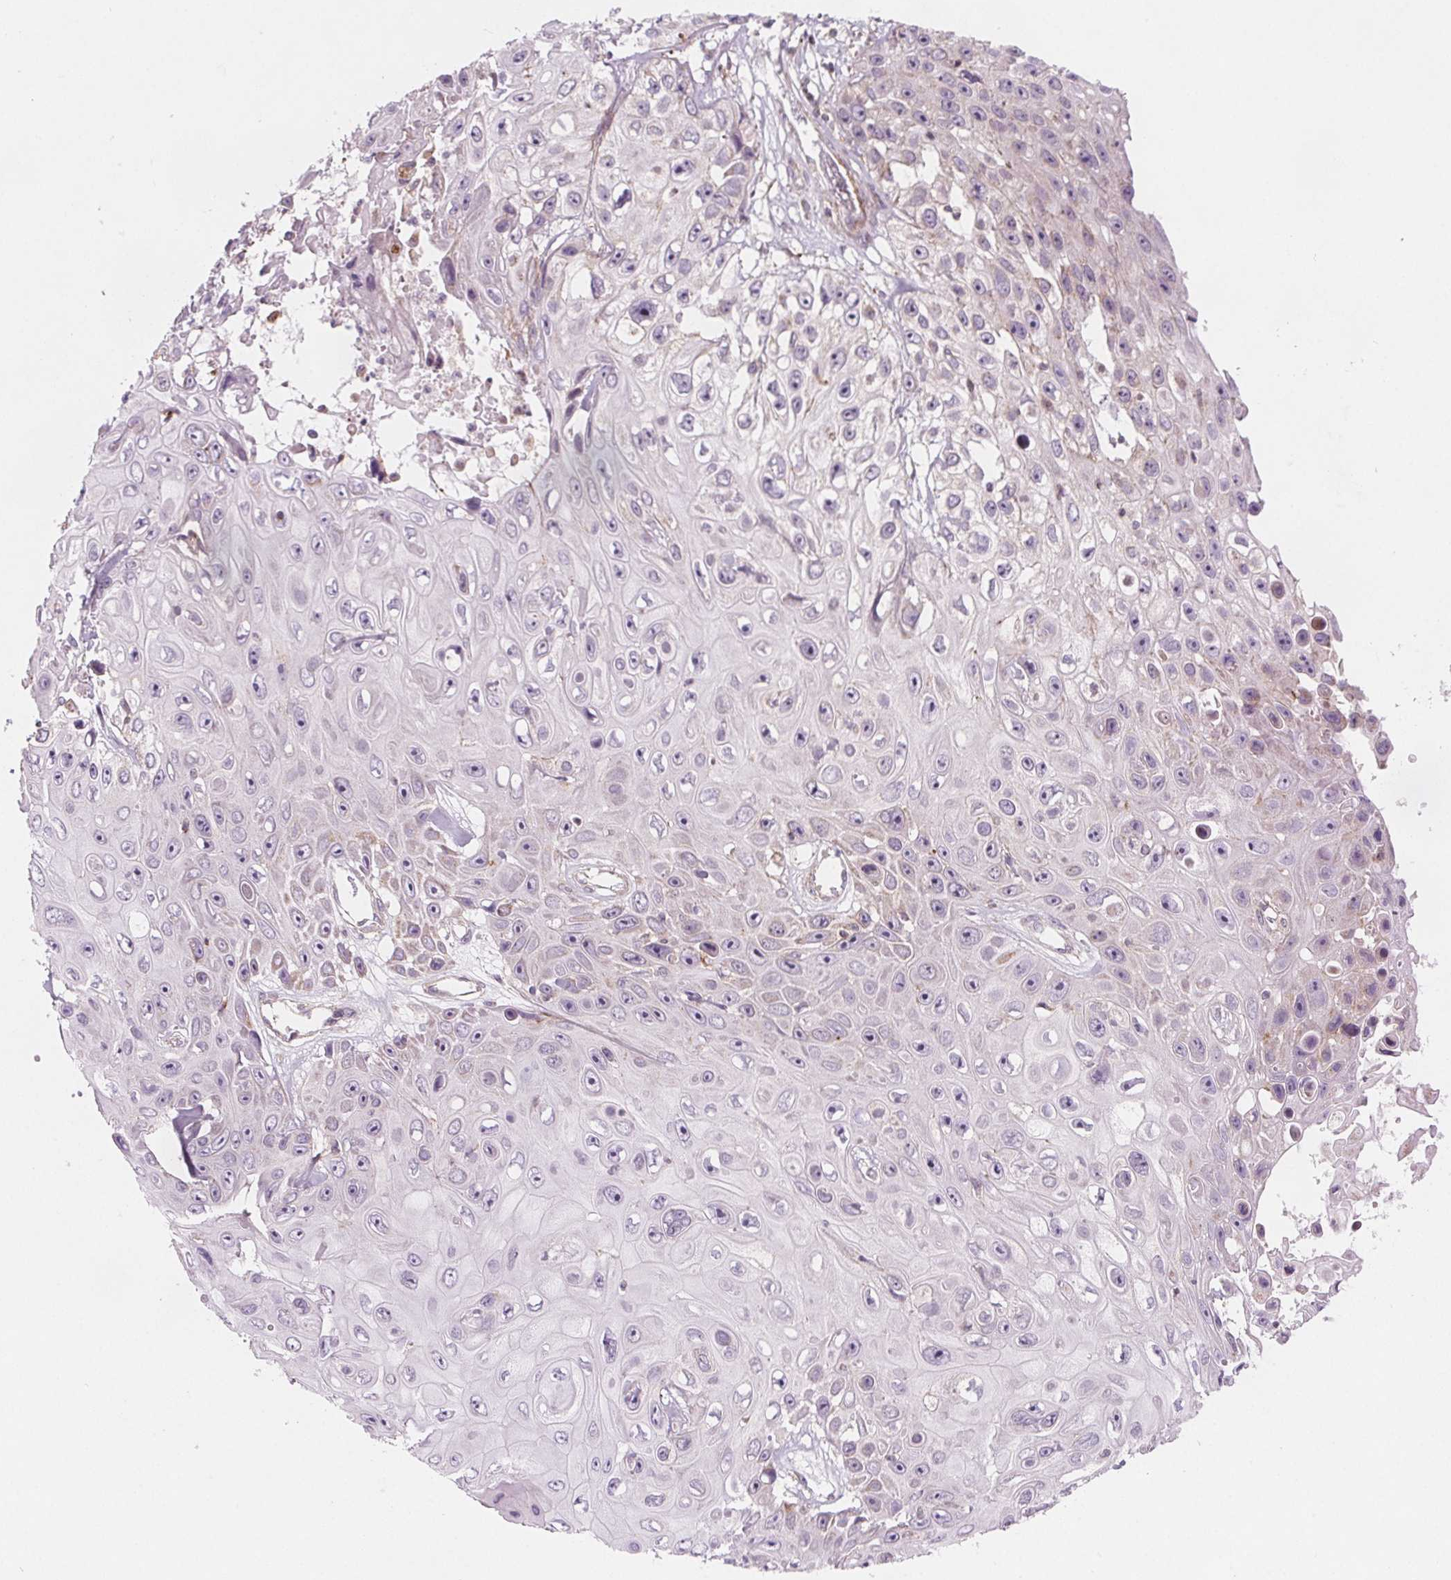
{"staining": {"intensity": "negative", "quantity": "none", "location": "none"}, "tissue": "skin cancer", "cell_type": "Tumor cells", "image_type": "cancer", "snomed": [{"axis": "morphology", "description": "Squamous cell carcinoma, NOS"}, {"axis": "topography", "description": "Skin"}], "caption": "Immunohistochemical staining of human skin squamous cell carcinoma exhibits no significant staining in tumor cells.", "gene": "ADAM33", "patient": {"sex": "male", "age": 82}}